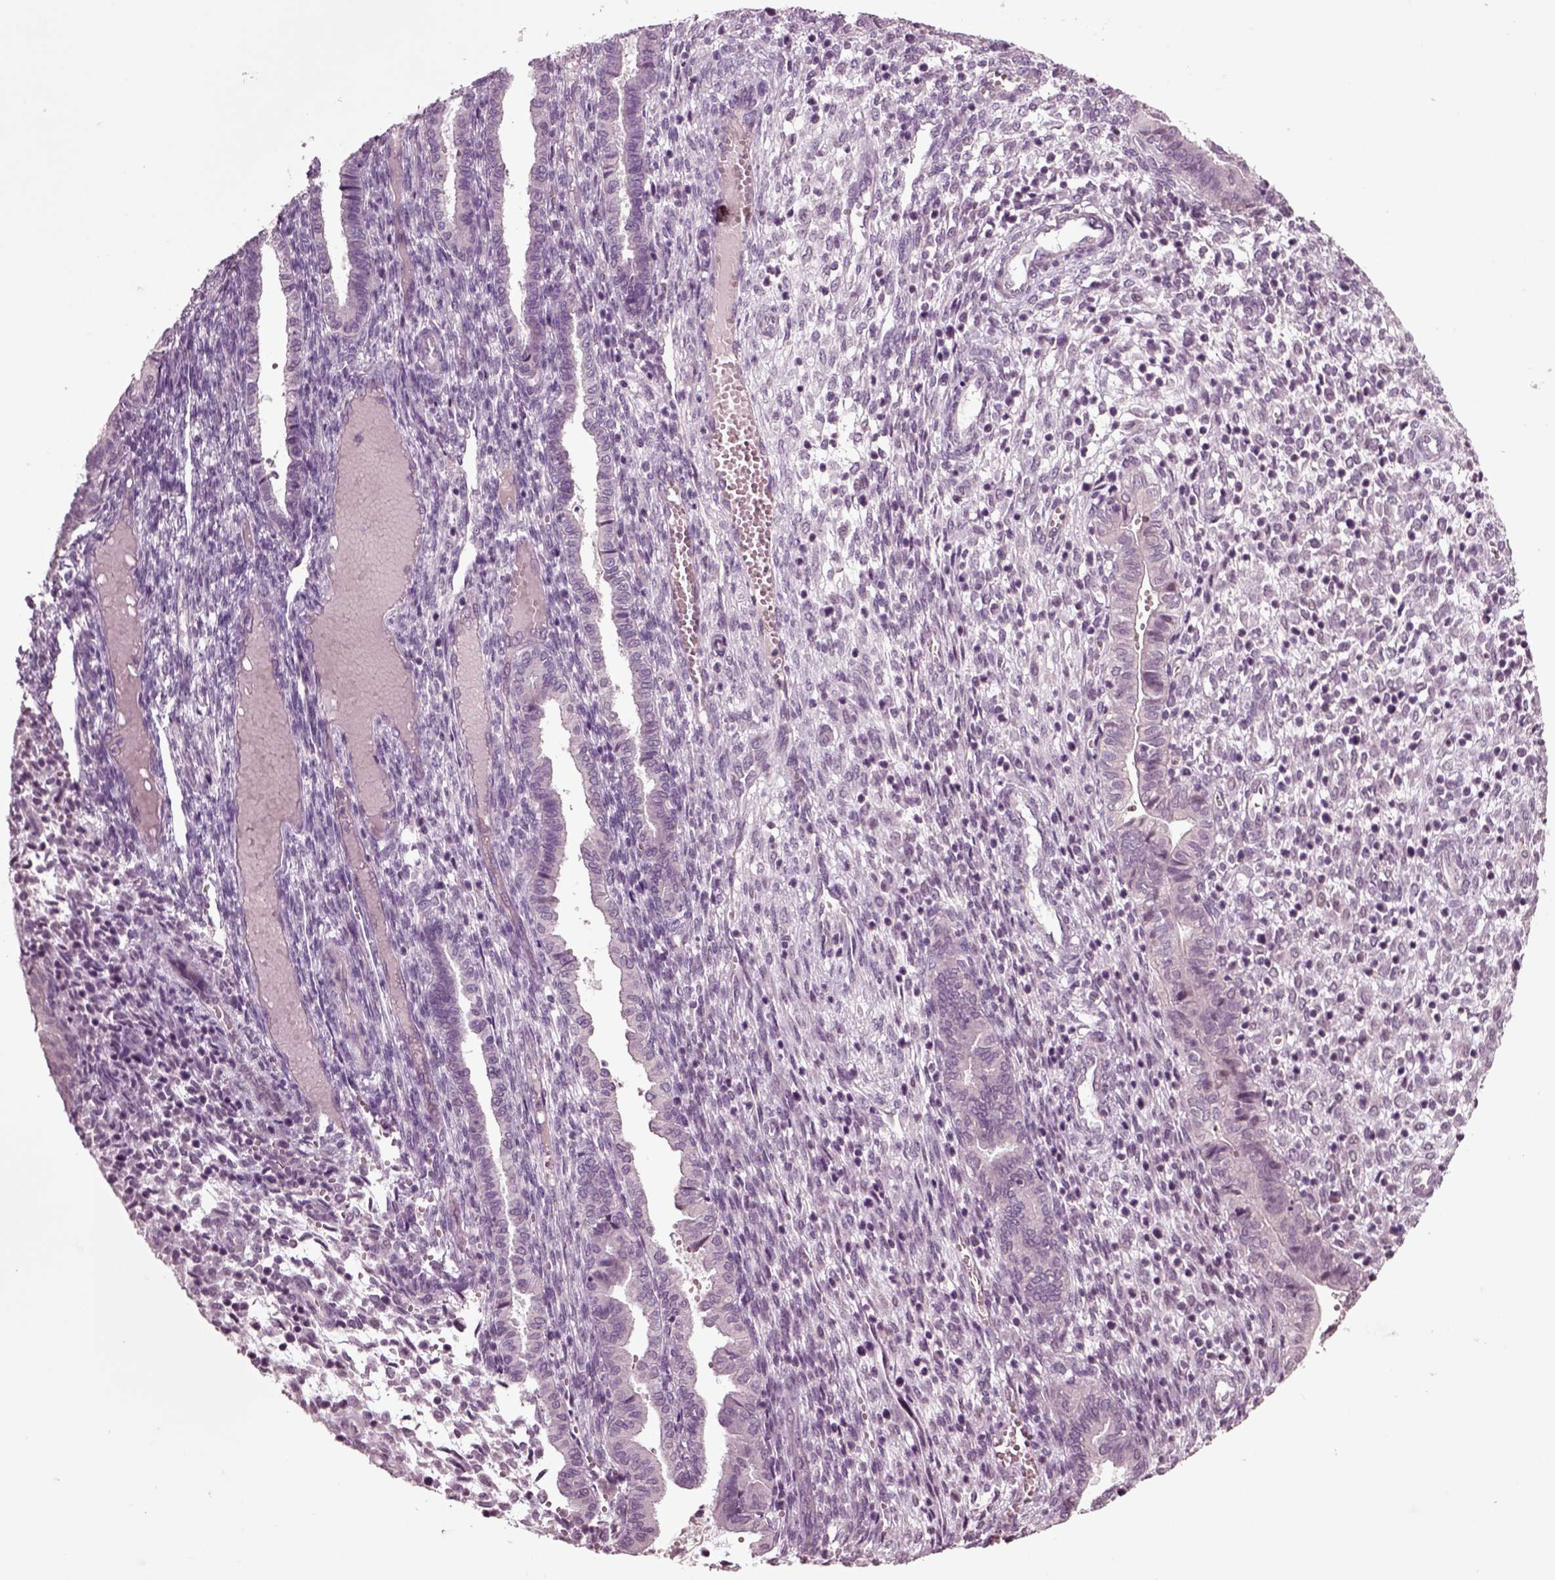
{"staining": {"intensity": "negative", "quantity": "none", "location": "none"}, "tissue": "endometrium", "cell_type": "Cells in endometrial stroma", "image_type": "normal", "snomed": [{"axis": "morphology", "description": "Normal tissue, NOS"}, {"axis": "topography", "description": "Endometrium"}], "caption": "DAB (3,3'-diaminobenzidine) immunohistochemical staining of unremarkable human endometrium exhibits no significant positivity in cells in endometrial stroma. Brightfield microscopy of IHC stained with DAB (3,3'-diaminobenzidine) (brown) and hematoxylin (blue), captured at high magnification.", "gene": "CHGB", "patient": {"sex": "female", "age": 43}}